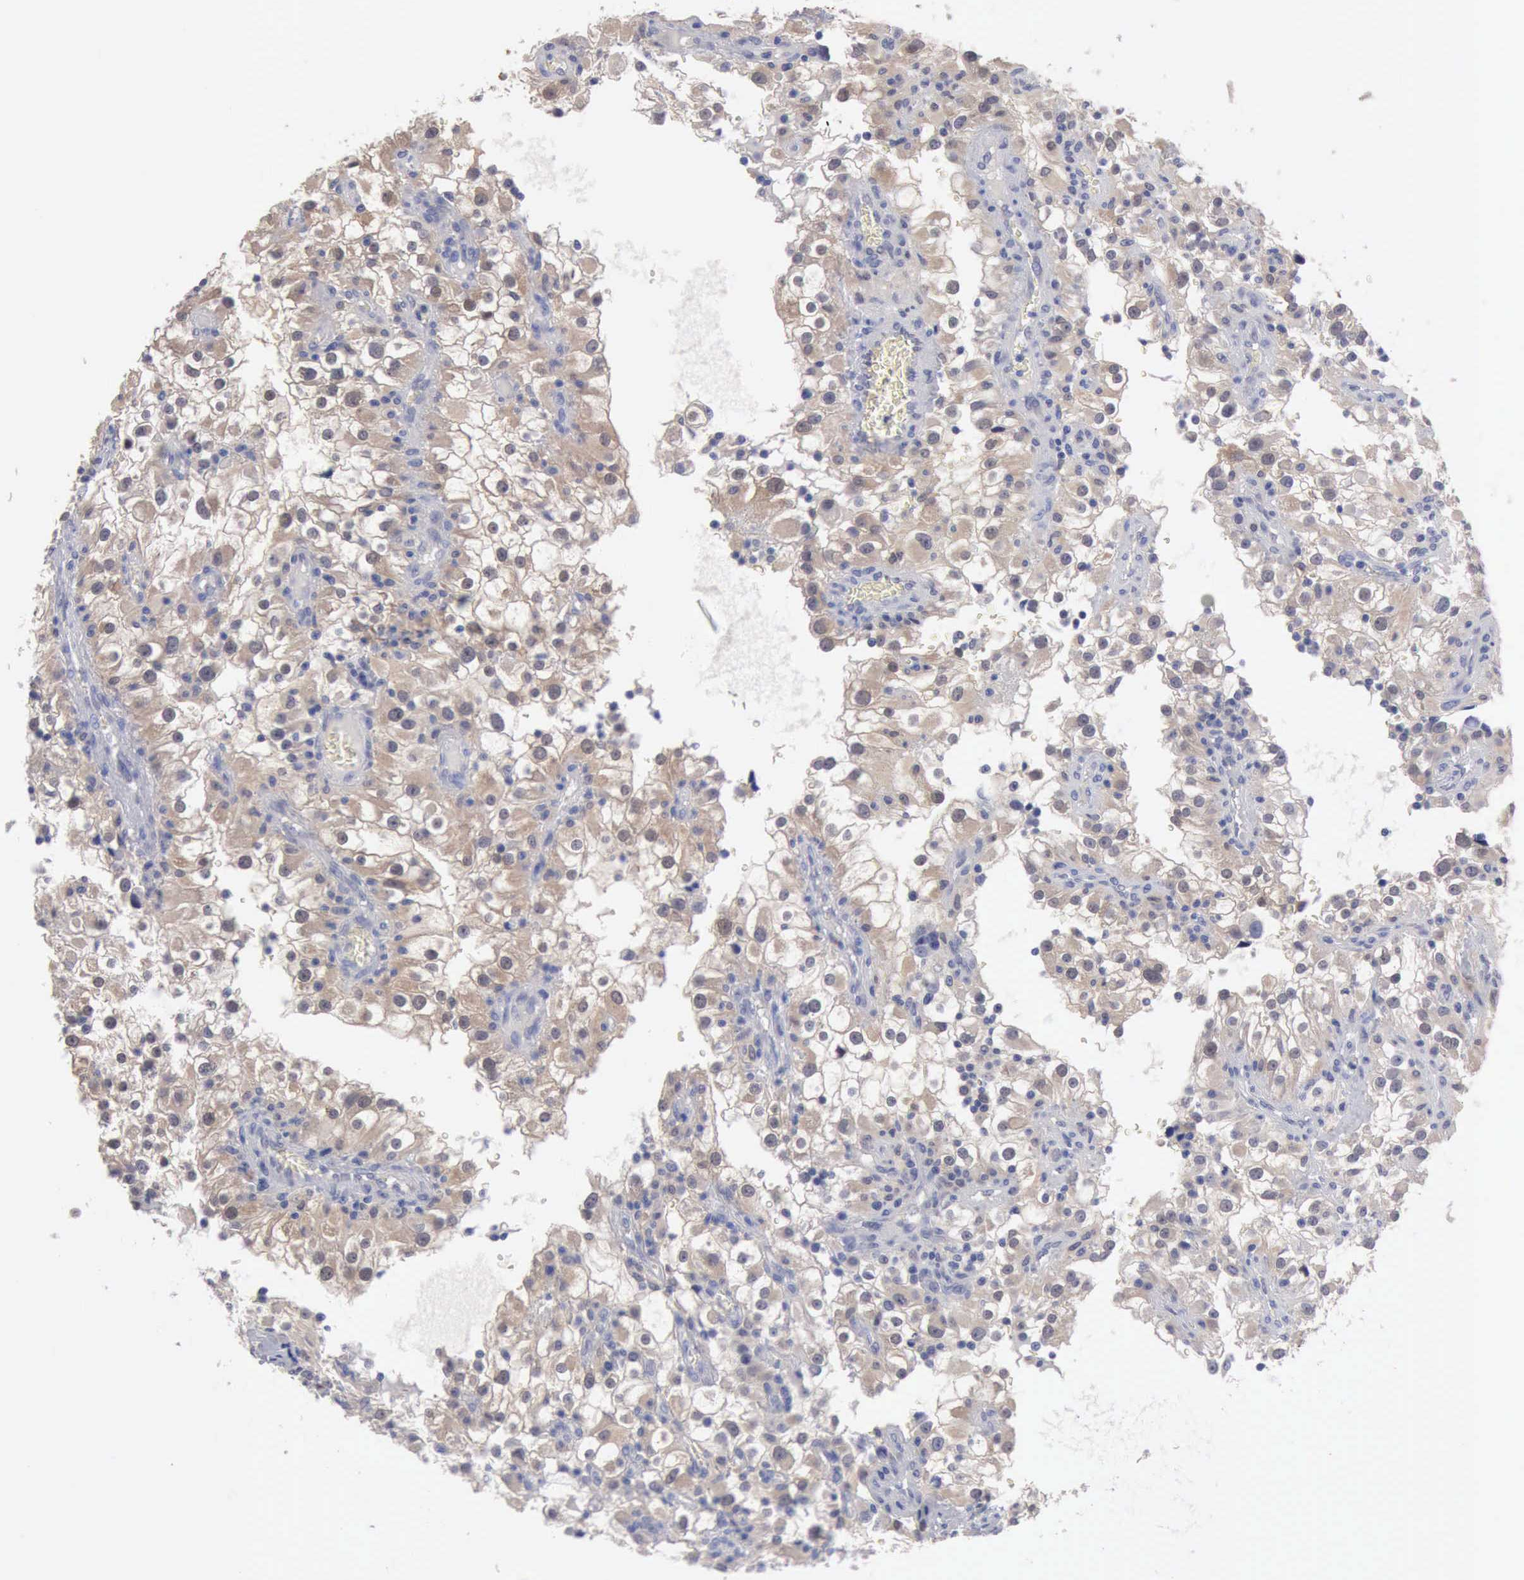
{"staining": {"intensity": "weak", "quantity": "25%-75%", "location": "cytoplasmic/membranous"}, "tissue": "renal cancer", "cell_type": "Tumor cells", "image_type": "cancer", "snomed": [{"axis": "morphology", "description": "Adenocarcinoma, NOS"}, {"axis": "topography", "description": "Kidney"}], "caption": "About 25%-75% of tumor cells in human adenocarcinoma (renal) show weak cytoplasmic/membranous protein positivity as visualized by brown immunohistochemical staining.", "gene": "PTGR2", "patient": {"sex": "female", "age": 52}}